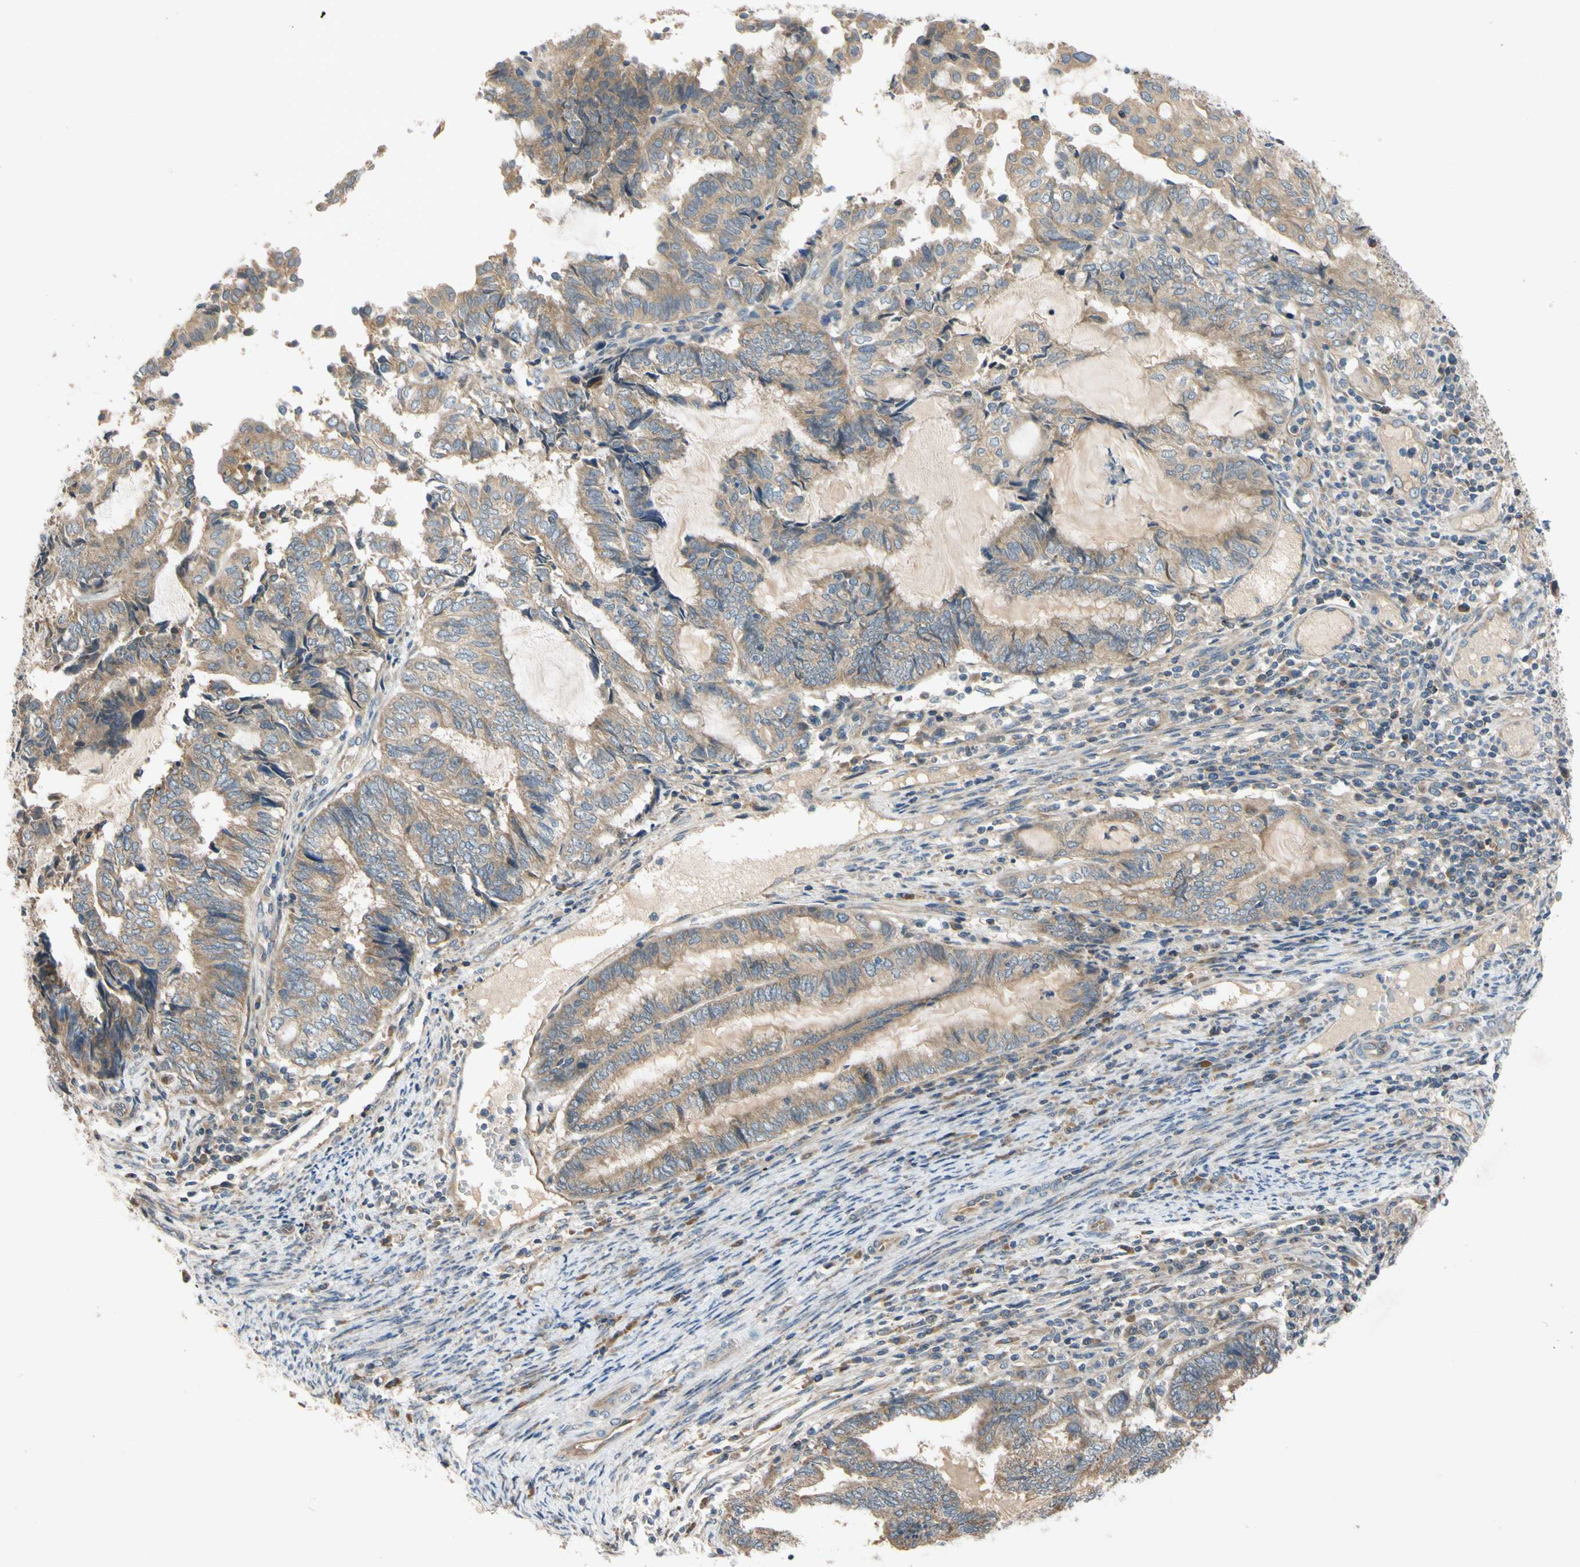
{"staining": {"intensity": "moderate", "quantity": ">75%", "location": "cytoplasmic/membranous"}, "tissue": "endometrial cancer", "cell_type": "Tumor cells", "image_type": "cancer", "snomed": [{"axis": "morphology", "description": "Adenocarcinoma, NOS"}, {"axis": "topography", "description": "Uterus"}, {"axis": "topography", "description": "Endometrium"}], "caption": "This is a photomicrograph of immunohistochemistry staining of adenocarcinoma (endometrial), which shows moderate staining in the cytoplasmic/membranous of tumor cells.", "gene": "MBTPS2", "patient": {"sex": "female", "age": 70}}